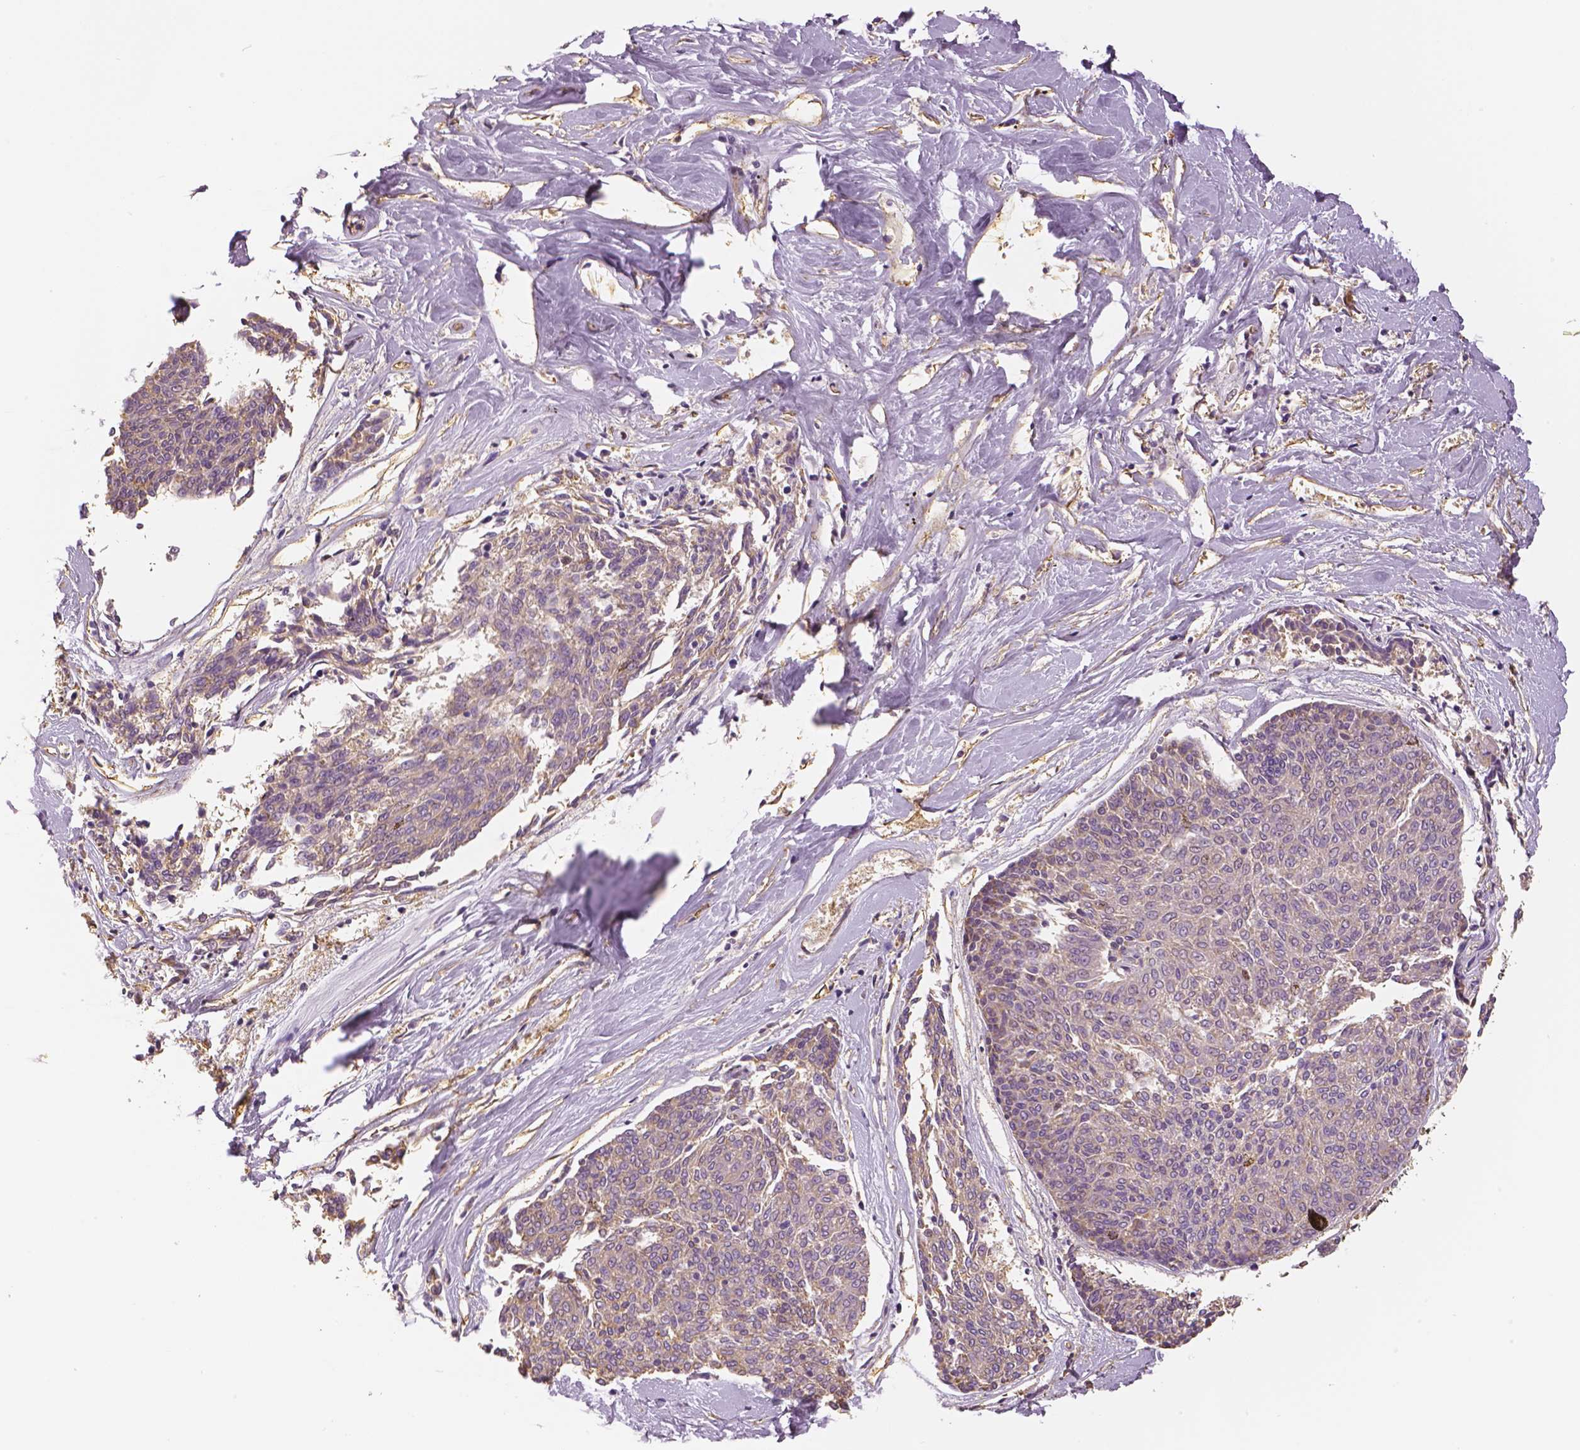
{"staining": {"intensity": "negative", "quantity": "none", "location": "none"}, "tissue": "melanoma", "cell_type": "Tumor cells", "image_type": "cancer", "snomed": [{"axis": "morphology", "description": "Malignant melanoma, NOS"}, {"axis": "topography", "description": "Skin"}], "caption": "Human malignant melanoma stained for a protein using immunohistochemistry (IHC) demonstrates no positivity in tumor cells.", "gene": "MKI67", "patient": {"sex": "female", "age": 72}}